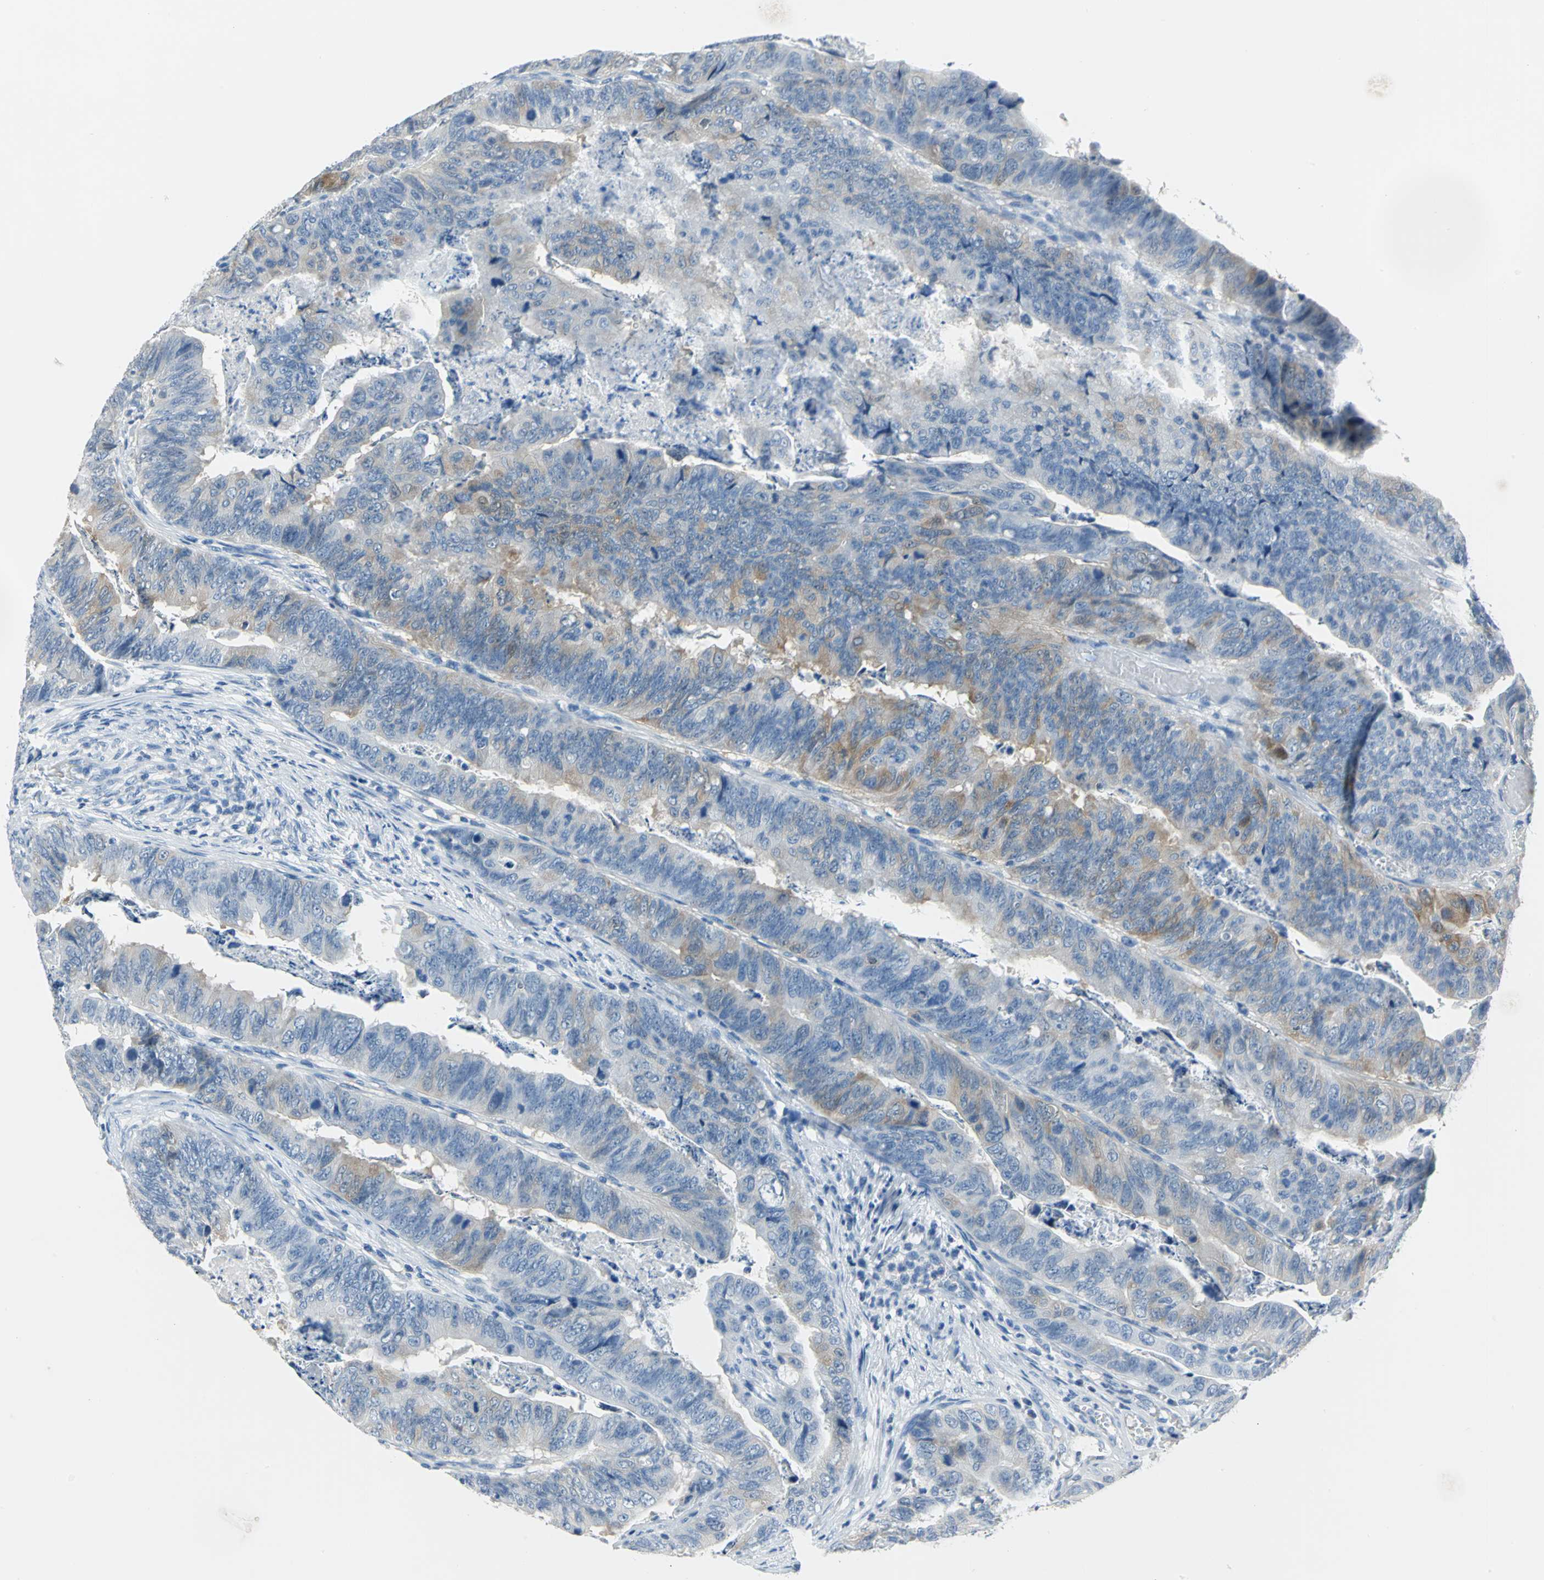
{"staining": {"intensity": "moderate", "quantity": "<25%", "location": "cytoplasmic/membranous"}, "tissue": "stomach cancer", "cell_type": "Tumor cells", "image_type": "cancer", "snomed": [{"axis": "morphology", "description": "Adenocarcinoma, NOS"}, {"axis": "topography", "description": "Stomach, lower"}], "caption": "IHC micrograph of neoplastic tissue: adenocarcinoma (stomach) stained using IHC reveals low levels of moderate protein expression localized specifically in the cytoplasmic/membranous of tumor cells, appearing as a cytoplasmic/membranous brown color.", "gene": "PKLR", "patient": {"sex": "male", "age": 77}}